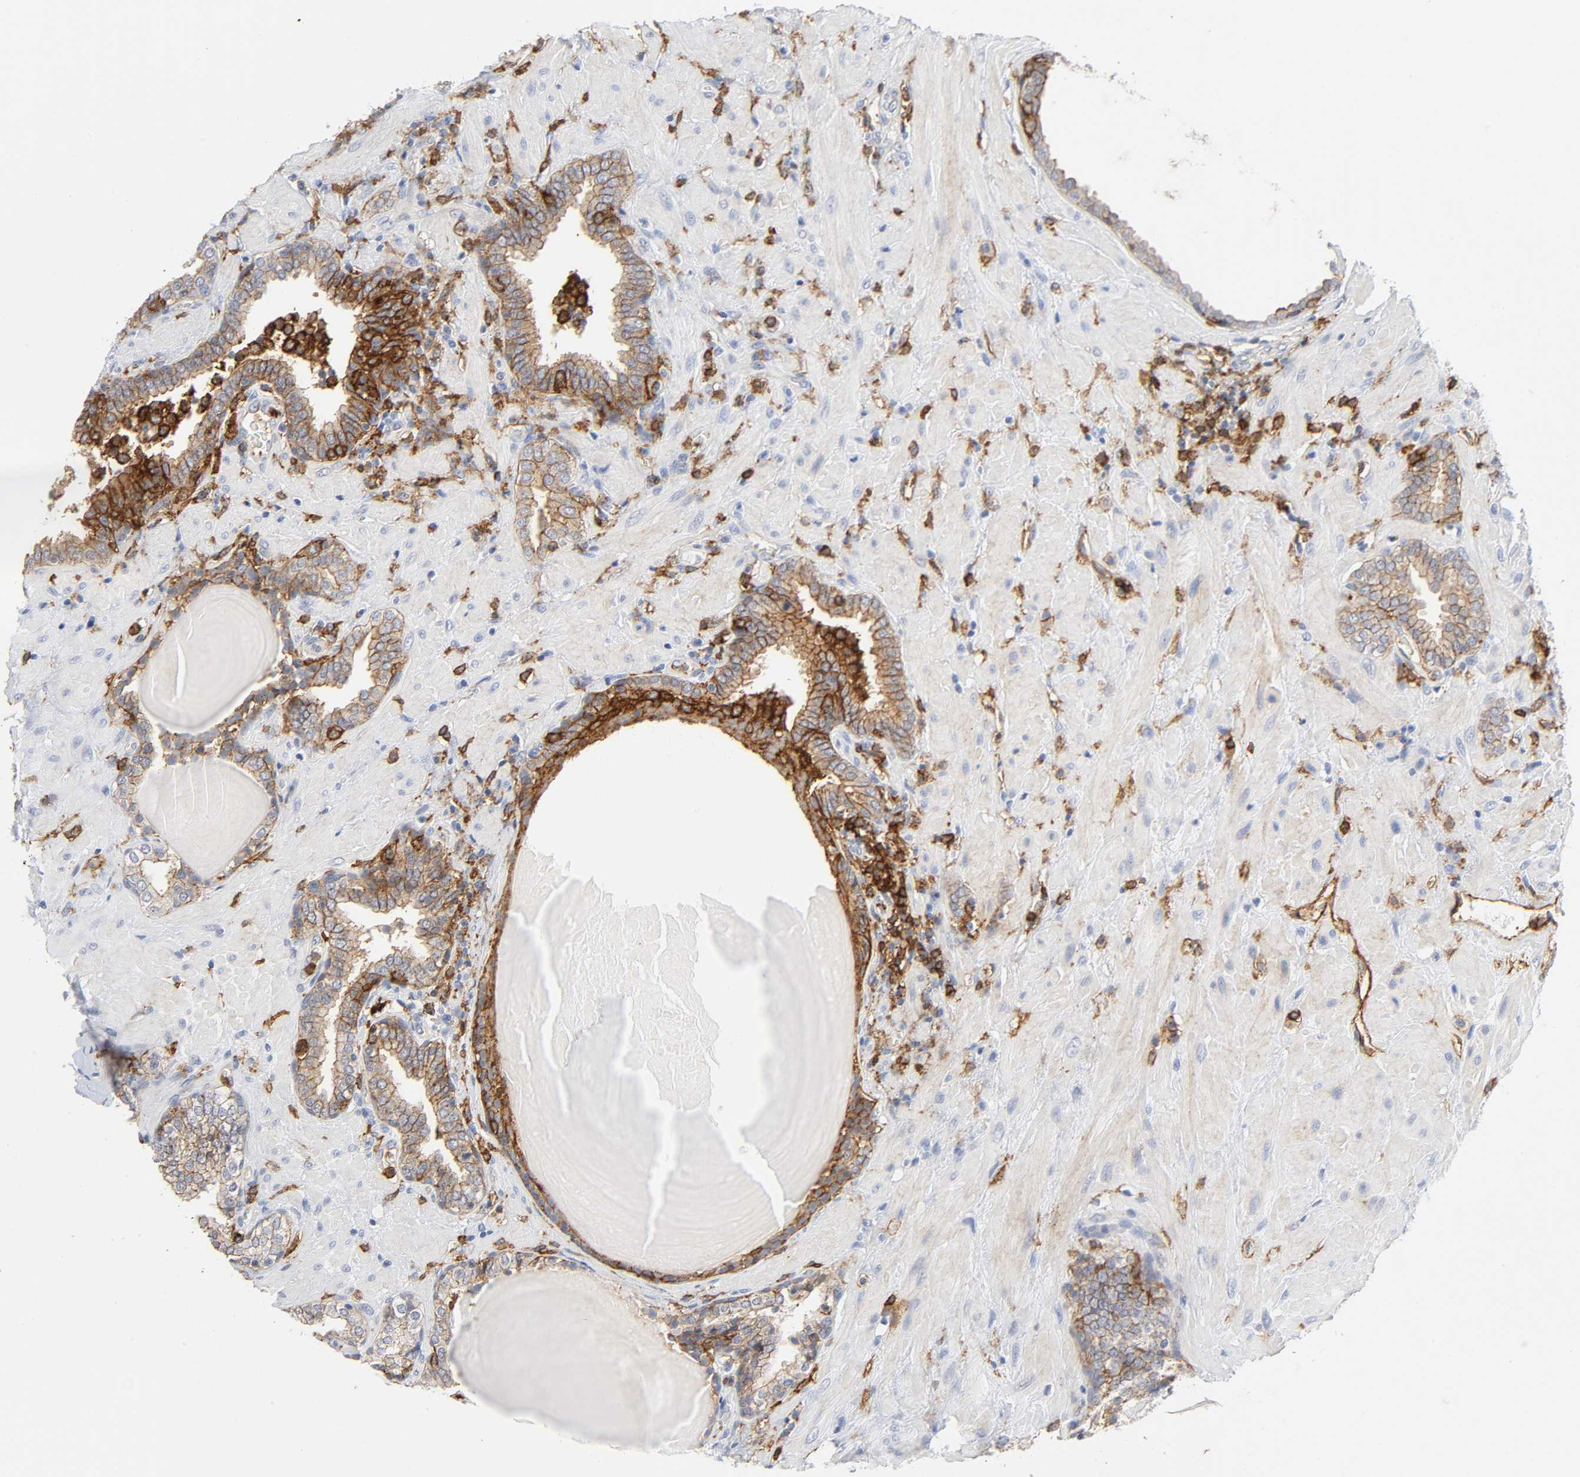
{"staining": {"intensity": "weak", "quantity": "25%-75%", "location": "cytoplasmic/membranous"}, "tissue": "prostate", "cell_type": "Glandular cells", "image_type": "normal", "snomed": [{"axis": "morphology", "description": "Normal tissue, NOS"}, {"axis": "topography", "description": "Prostate"}], "caption": "The histopathology image displays staining of normal prostate, revealing weak cytoplasmic/membranous protein staining (brown color) within glandular cells. (Stains: DAB in brown, nuclei in blue, Microscopy: brightfield microscopy at high magnification).", "gene": "LYN", "patient": {"sex": "male", "age": 51}}